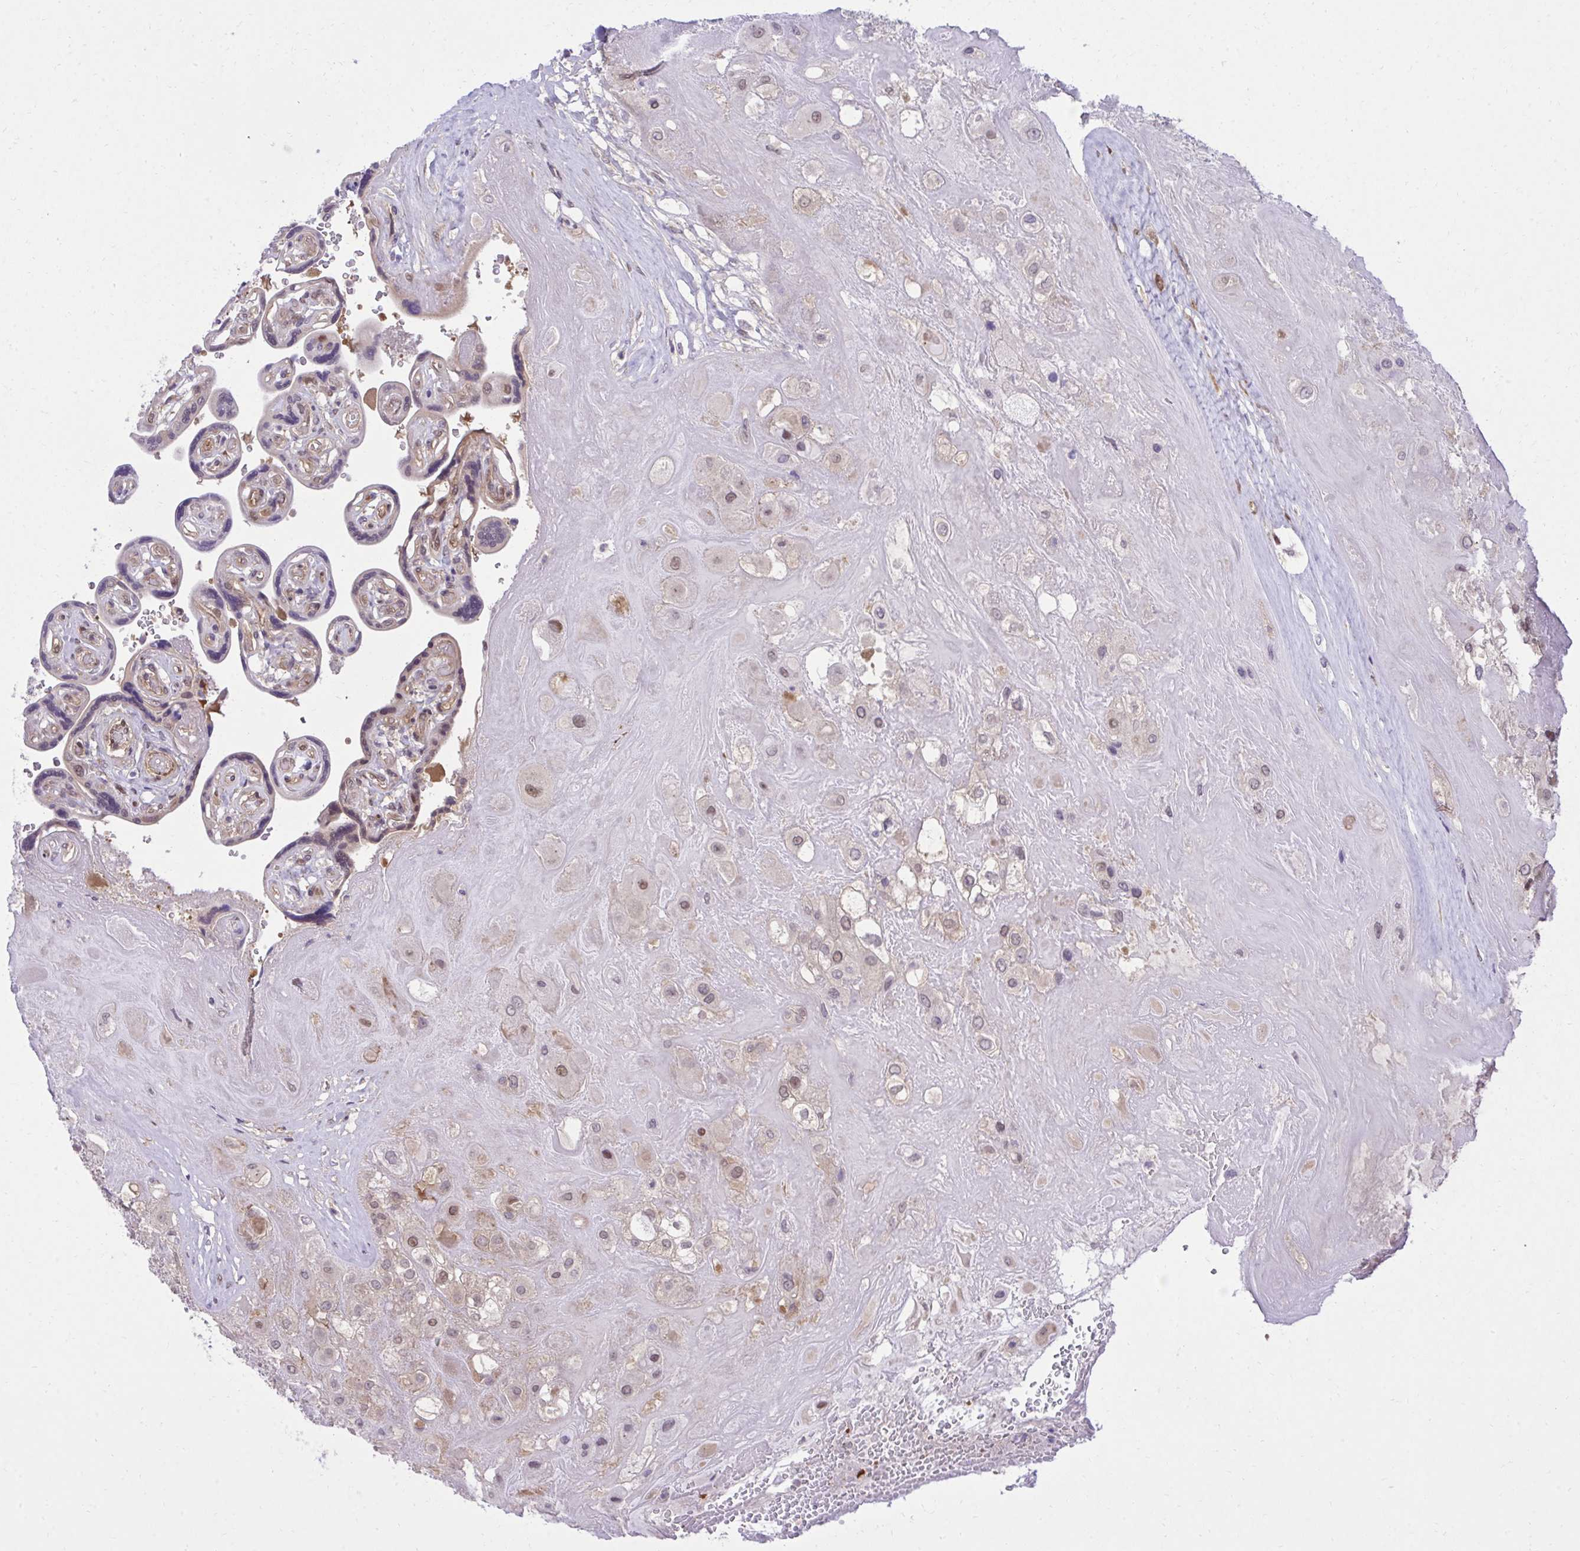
{"staining": {"intensity": "weak", "quantity": "25%-75%", "location": "cytoplasmic/membranous,nuclear"}, "tissue": "placenta", "cell_type": "Decidual cells", "image_type": "normal", "snomed": [{"axis": "morphology", "description": "Normal tissue, NOS"}, {"axis": "topography", "description": "Placenta"}], "caption": "Brown immunohistochemical staining in benign placenta shows weak cytoplasmic/membranous,nuclear staining in approximately 25%-75% of decidual cells.", "gene": "PPP5C", "patient": {"sex": "female", "age": 32}}